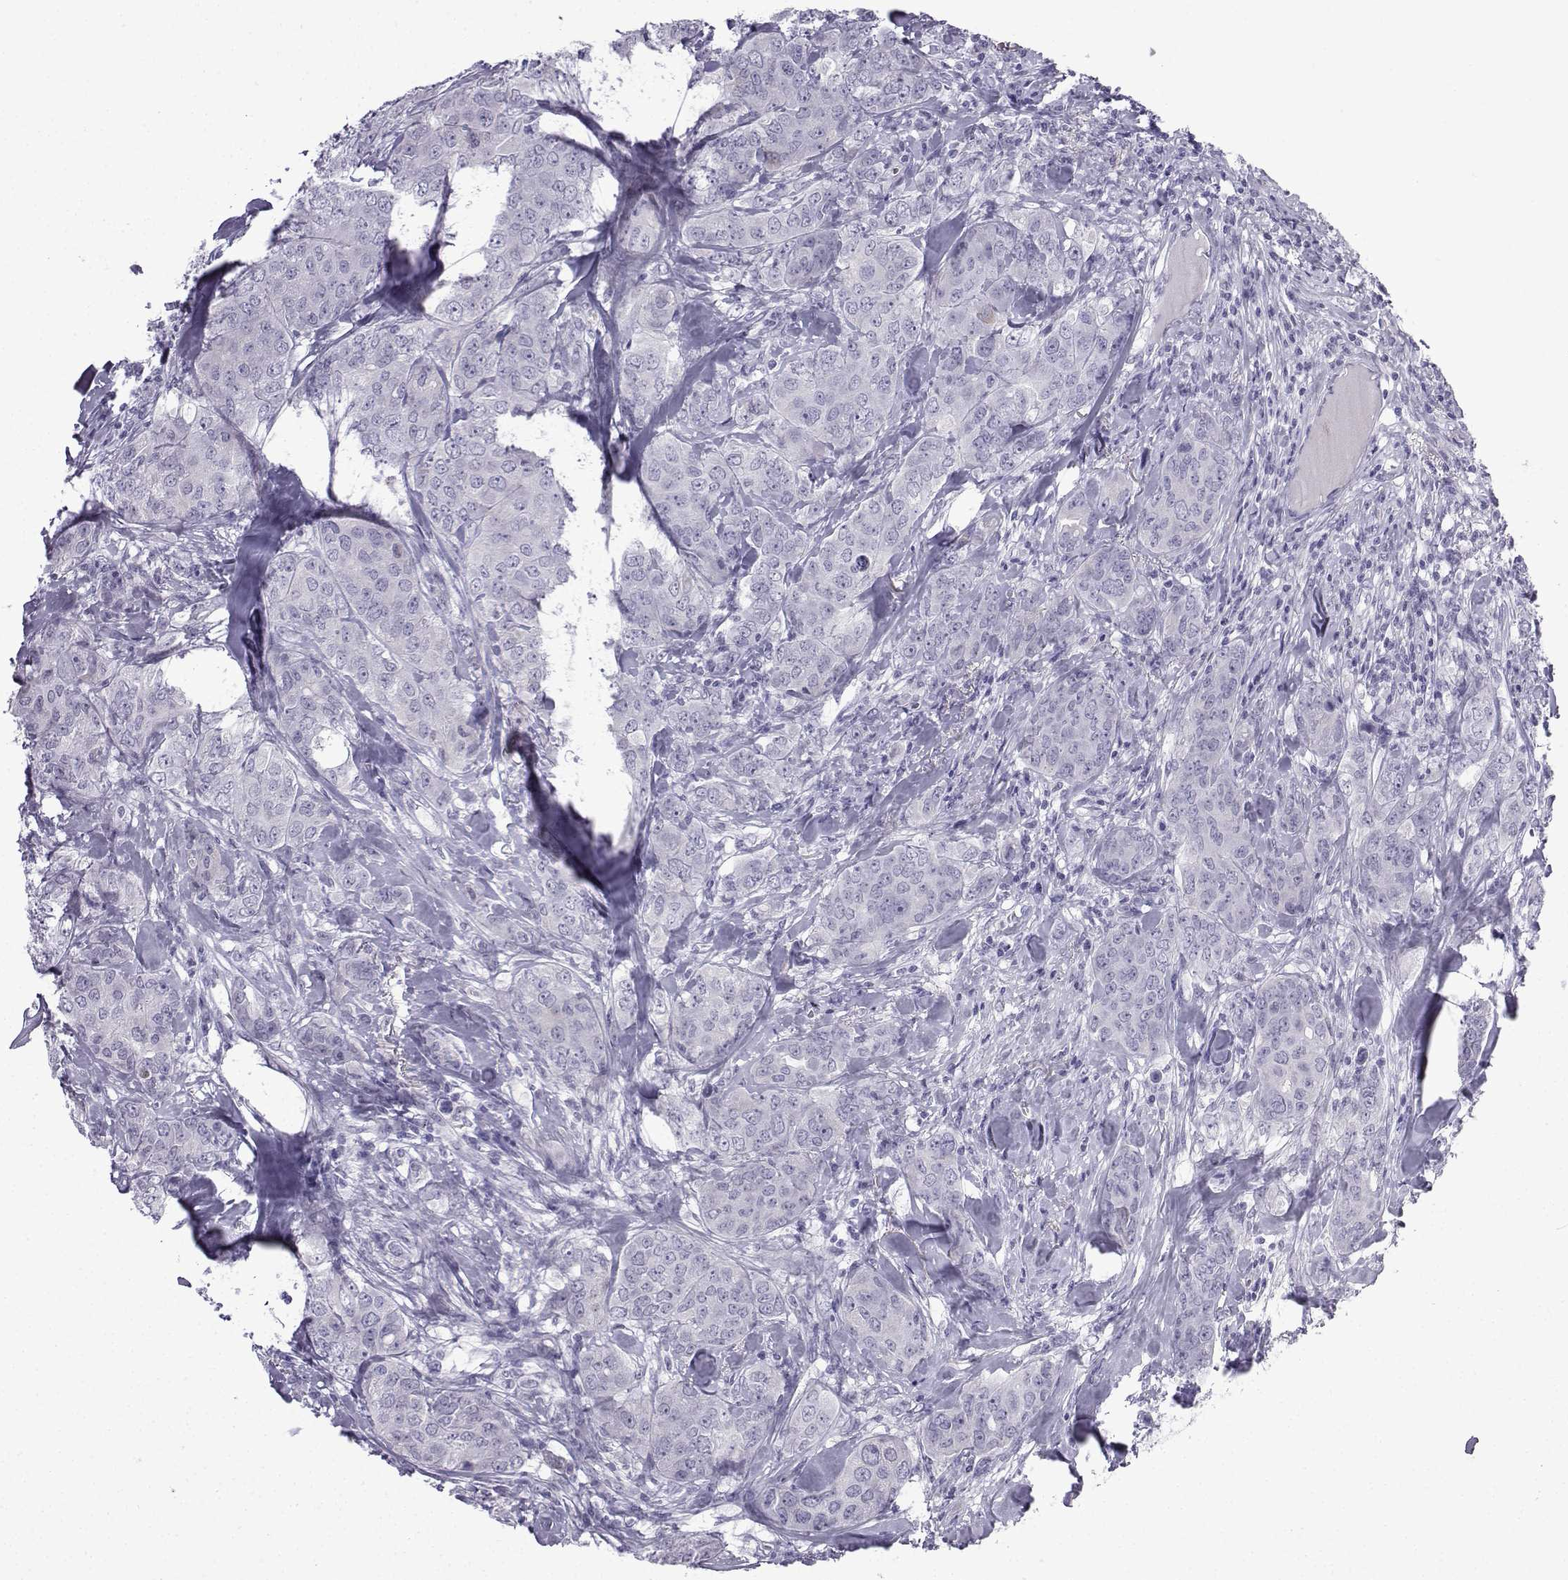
{"staining": {"intensity": "negative", "quantity": "none", "location": "none"}, "tissue": "breast cancer", "cell_type": "Tumor cells", "image_type": "cancer", "snomed": [{"axis": "morphology", "description": "Duct carcinoma"}, {"axis": "topography", "description": "Breast"}], "caption": "There is no significant expression in tumor cells of breast cancer (invasive ductal carcinoma). (Brightfield microscopy of DAB (3,3'-diaminobenzidine) immunohistochemistry (IHC) at high magnification).", "gene": "CFAP53", "patient": {"sex": "female", "age": 43}}